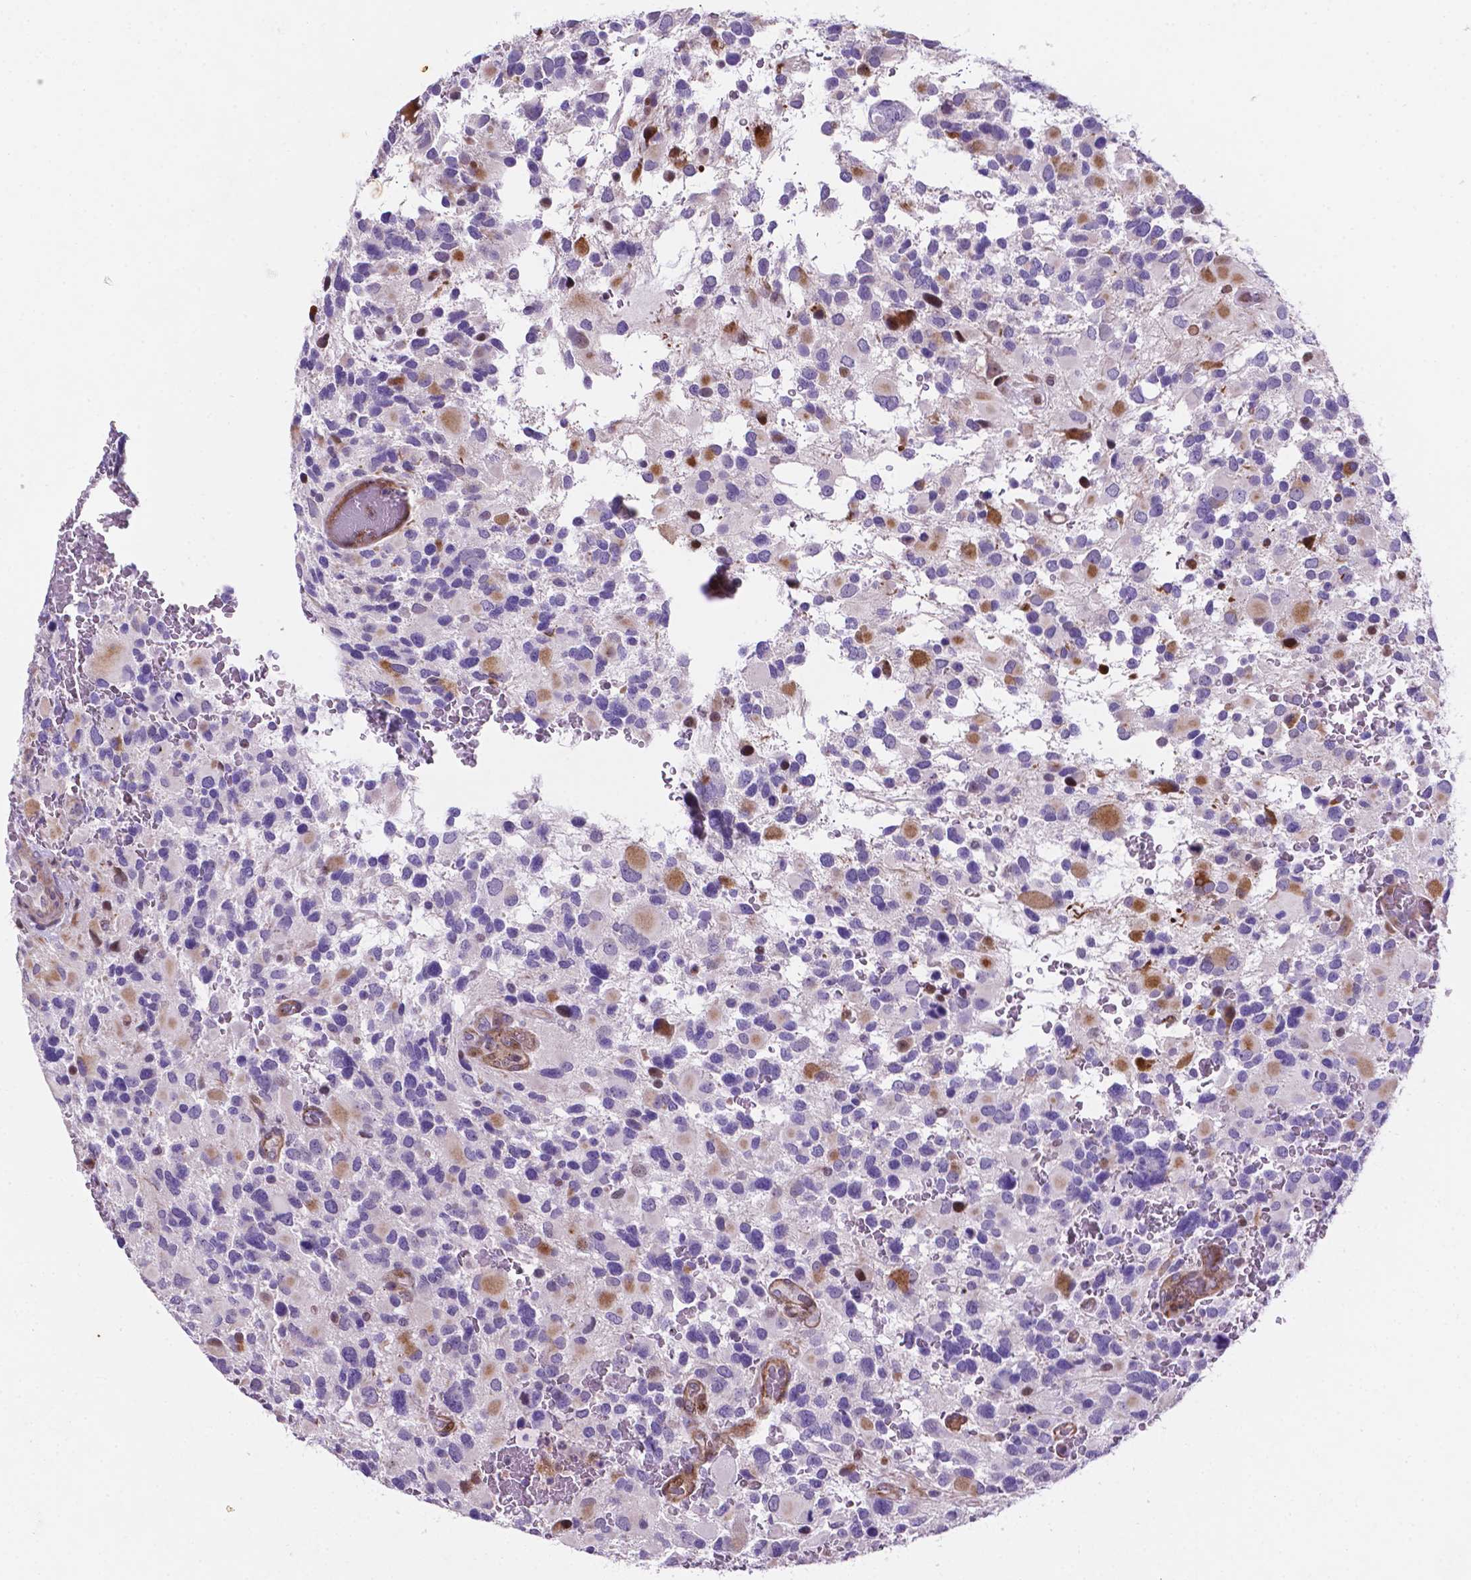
{"staining": {"intensity": "negative", "quantity": "none", "location": "none"}, "tissue": "glioma", "cell_type": "Tumor cells", "image_type": "cancer", "snomed": [{"axis": "morphology", "description": "Glioma, malignant, Low grade"}, {"axis": "topography", "description": "Brain"}], "caption": "Immunohistochemistry histopathology image of neoplastic tissue: human glioma stained with DAB exhibits no significant protein staining in tumor cells.", "gene": "TM4SF20", "patient": {"sex": "female", "age": 32}}